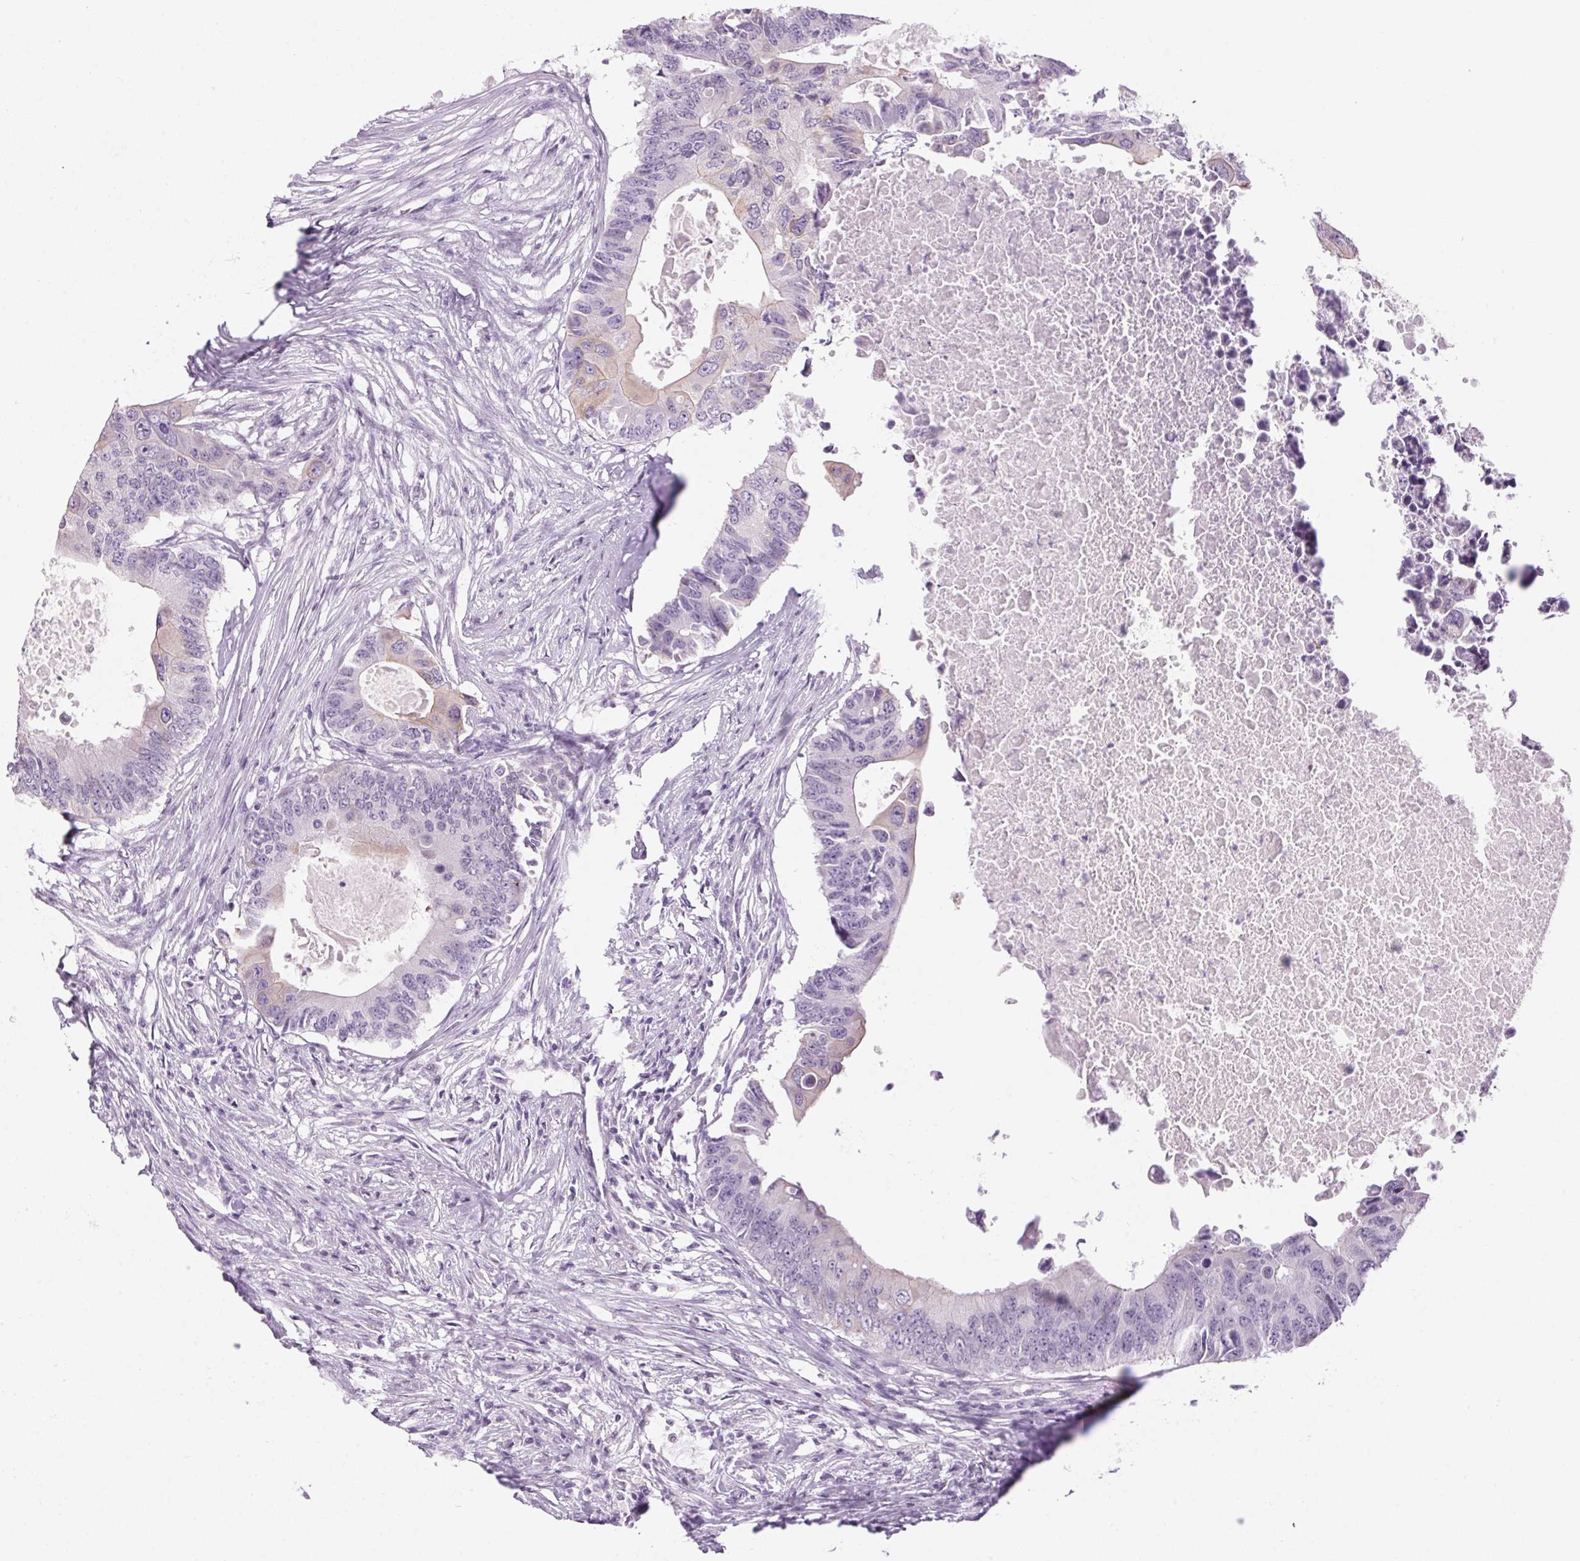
{"staining": {"intensity": "weak", "quantity": "<25%", "location": "cytoplasmic/membranous"}, "tissue": "colorectal cancer", "cell_type": "Tumor cells", "image_type": "cancer", "snomed": [{"axis": "morphology", "description": "Adenocarcinoma, NOS"}, {"axis": "topography", "description": "Colon"}], "caption": "Immunohistochemistry histopathology image of colorectal adenocarcinoma stained for a protein (brown), which reveals no positivity in tumor cells.", "gene": "RPTN", "patient": {"sex": "male", "age": 71}}